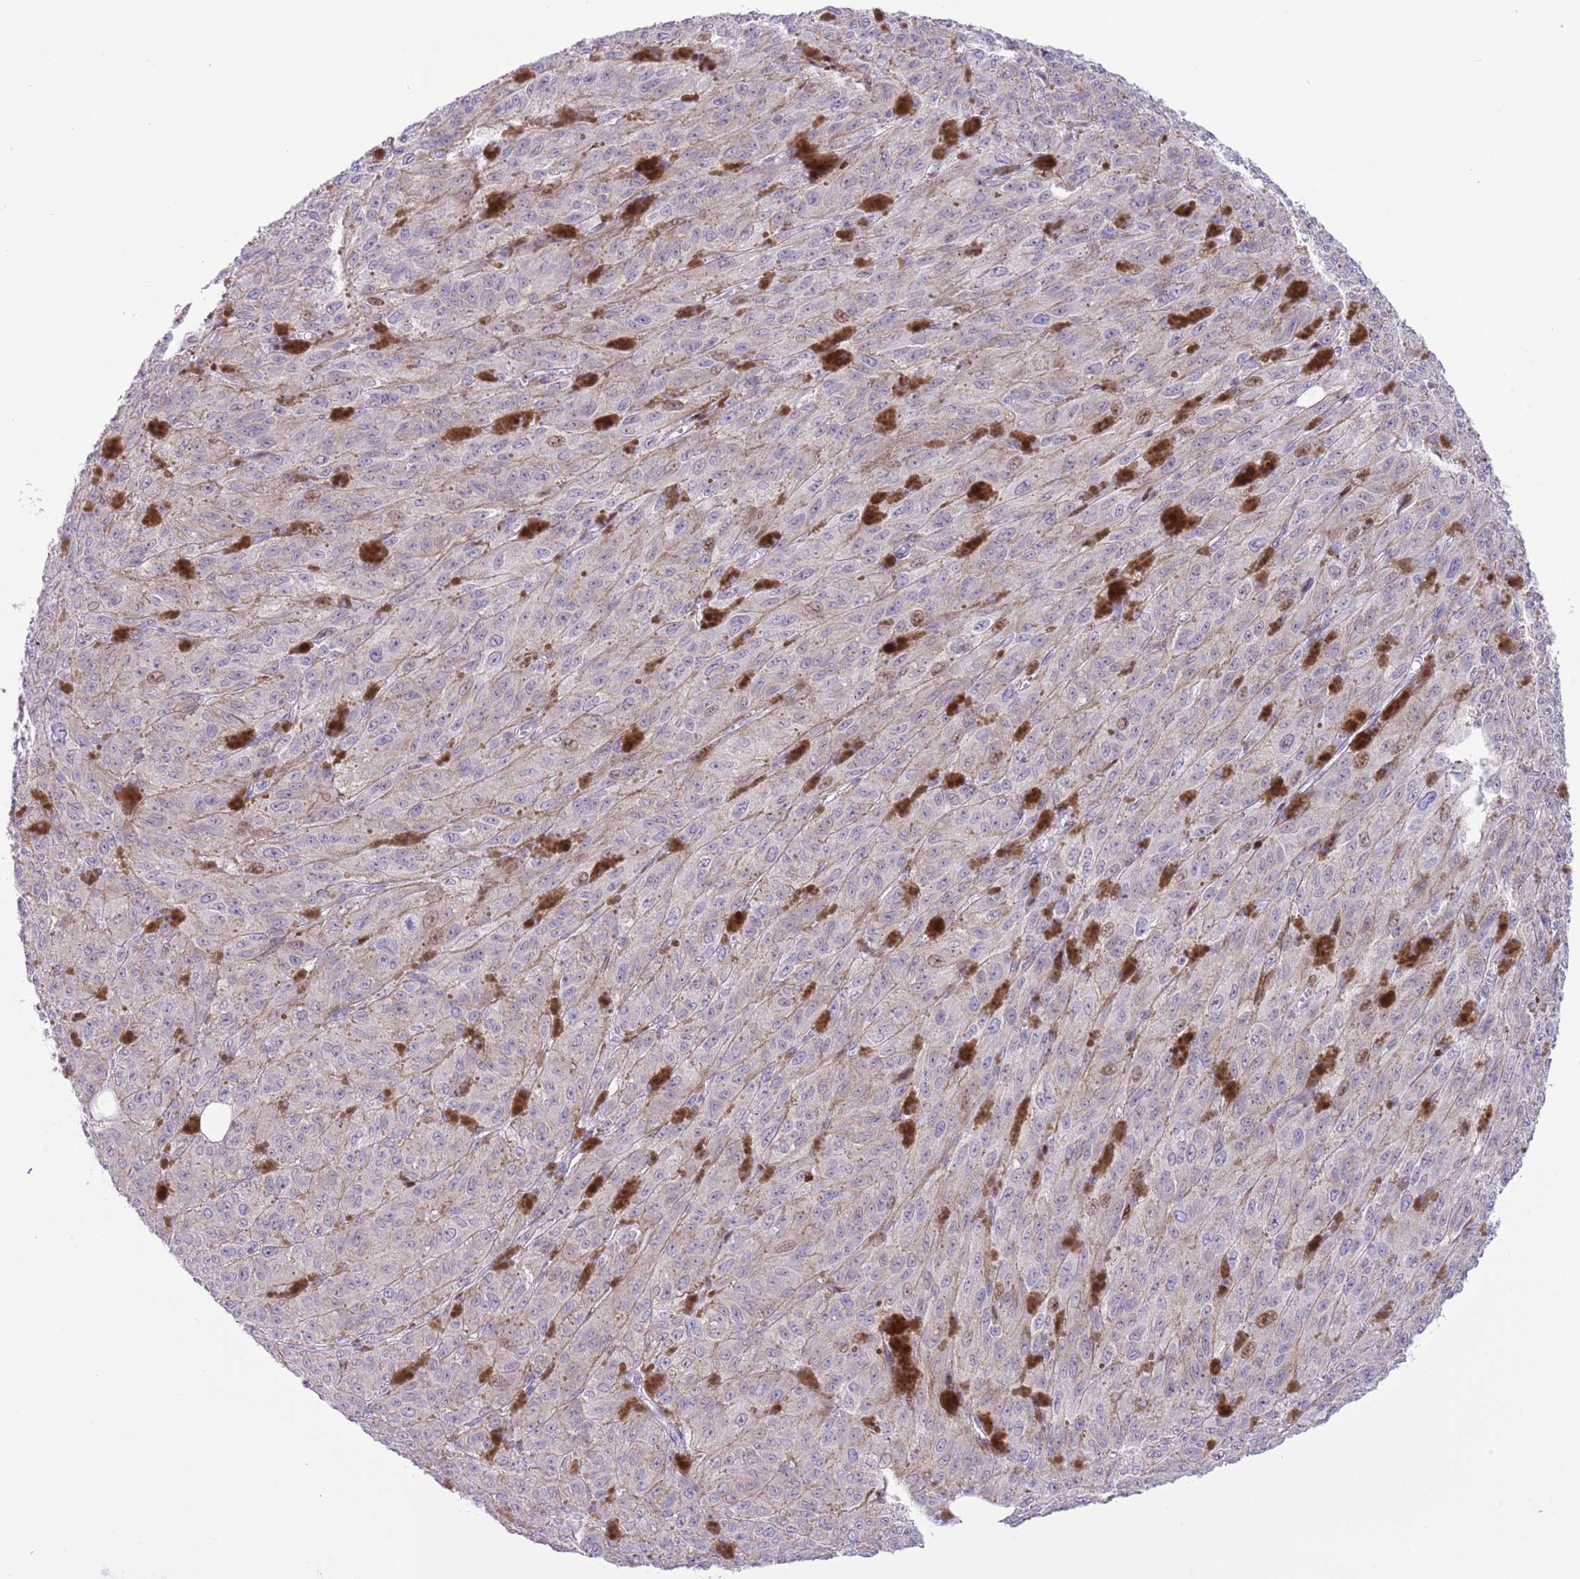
{"staining": {"intensity": "negative", "quantity": "none", "location": "none"}, "tissue": "melanoma", "cell_type": "Tumor cells", "image_type": "cancer", "snomed": [{"axis": "morphology", "description": "Malignant melanoma, NOS"}, {"axis": "topography", "description": "Skin"}], "caption": "Malignant melanoma stained for a protein using immunohistochemistry reveals no positivity tumor cells.", "gene": "ANO8", "patient": {"sex": "female", "age": 52}}